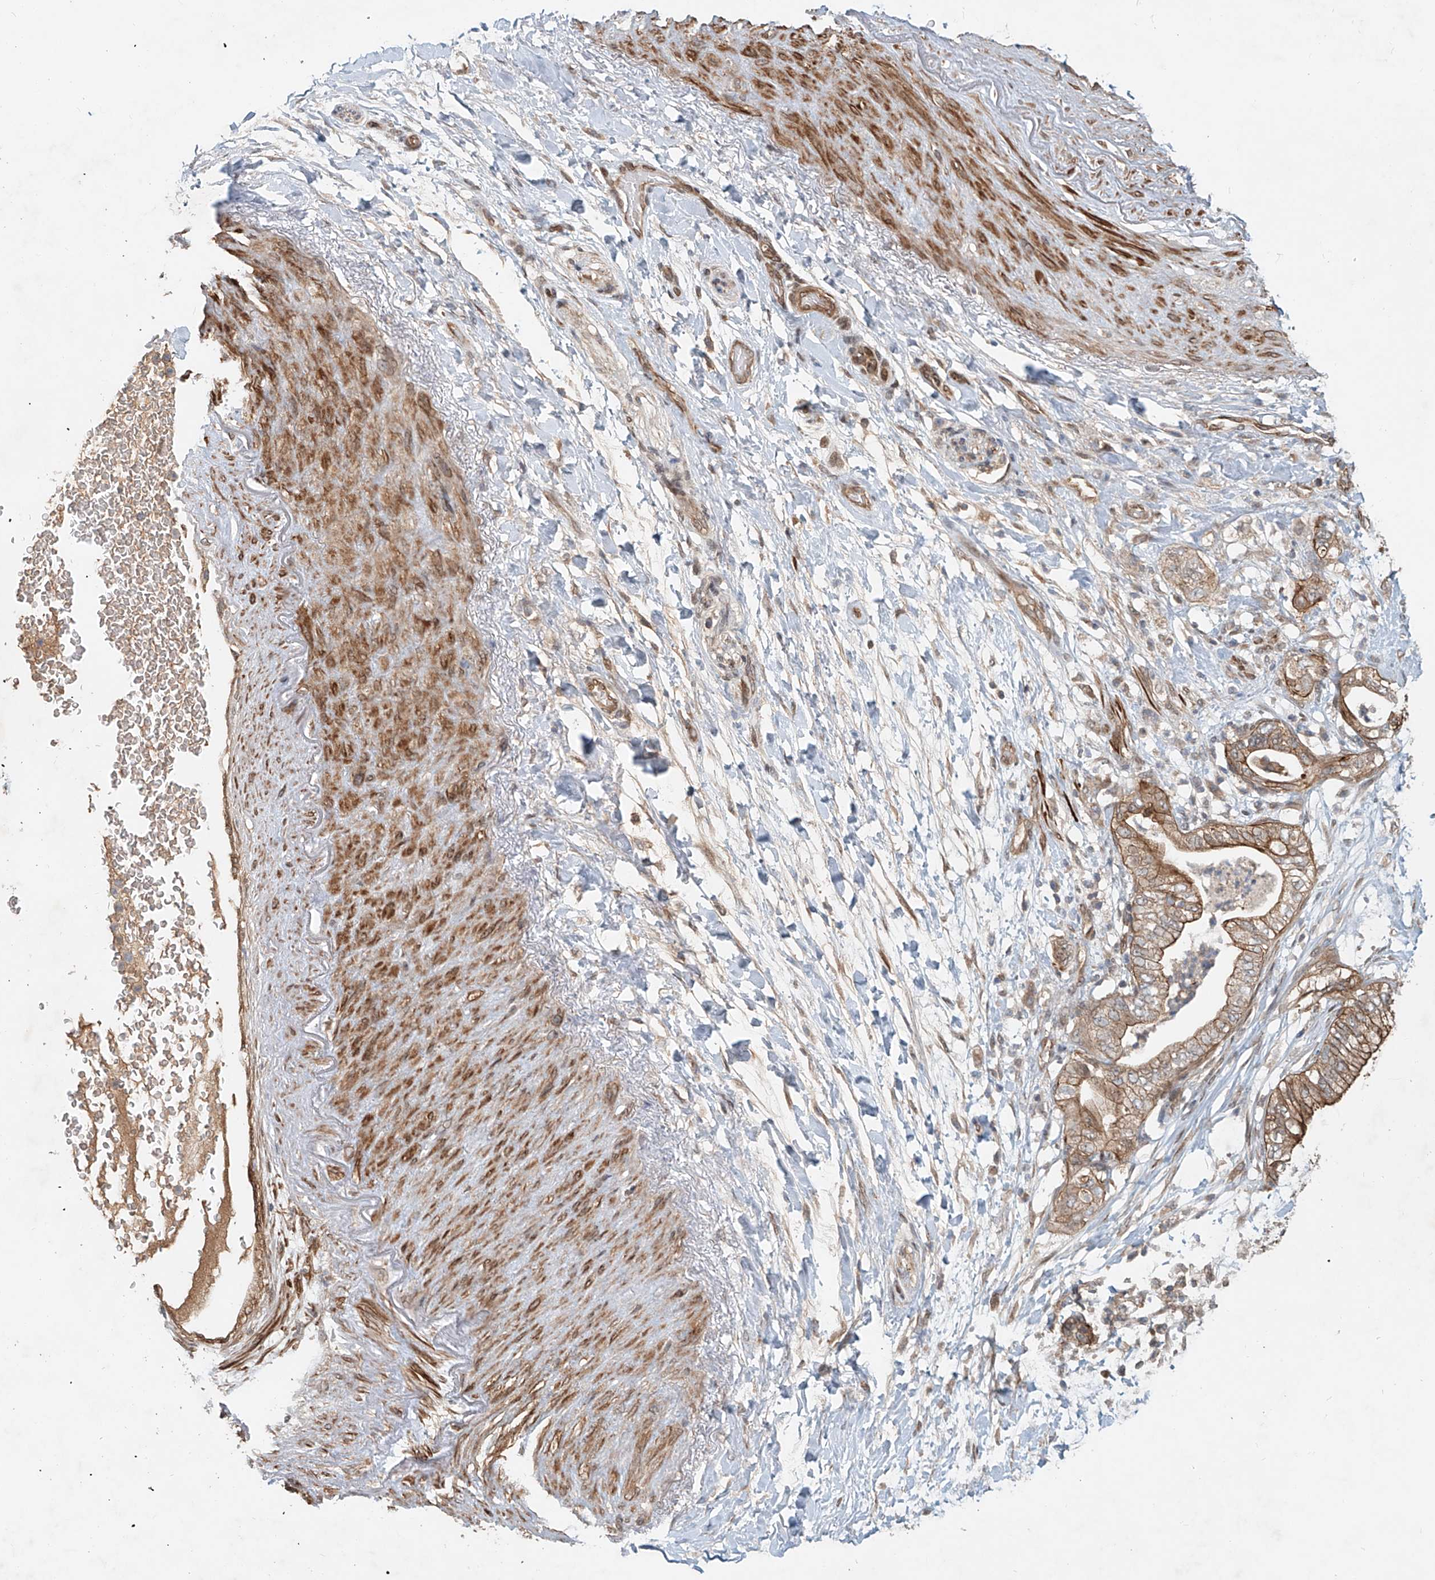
{"staining": {"intensity": "moderate", "quantity": "25%-75%", "location": "cytoplasmic/membranous"}, "tissue": "pancreatic cancer", "cell_type": "Tumor cells", "image_type": "cancer", "snomed": [{"axis": "morphology", "description": "Adenocarcinoma, NOS"}, {"axis": "topography", "description": "Pancreas"}], "caption": "A brown stain shows moderate cytoplasmic/membranous staining of a protein in pancreatic cancer (adenocarcinoma) tumor cells.", "gene": "SASH1", "patient": {"sex": "female", "age": 73}}